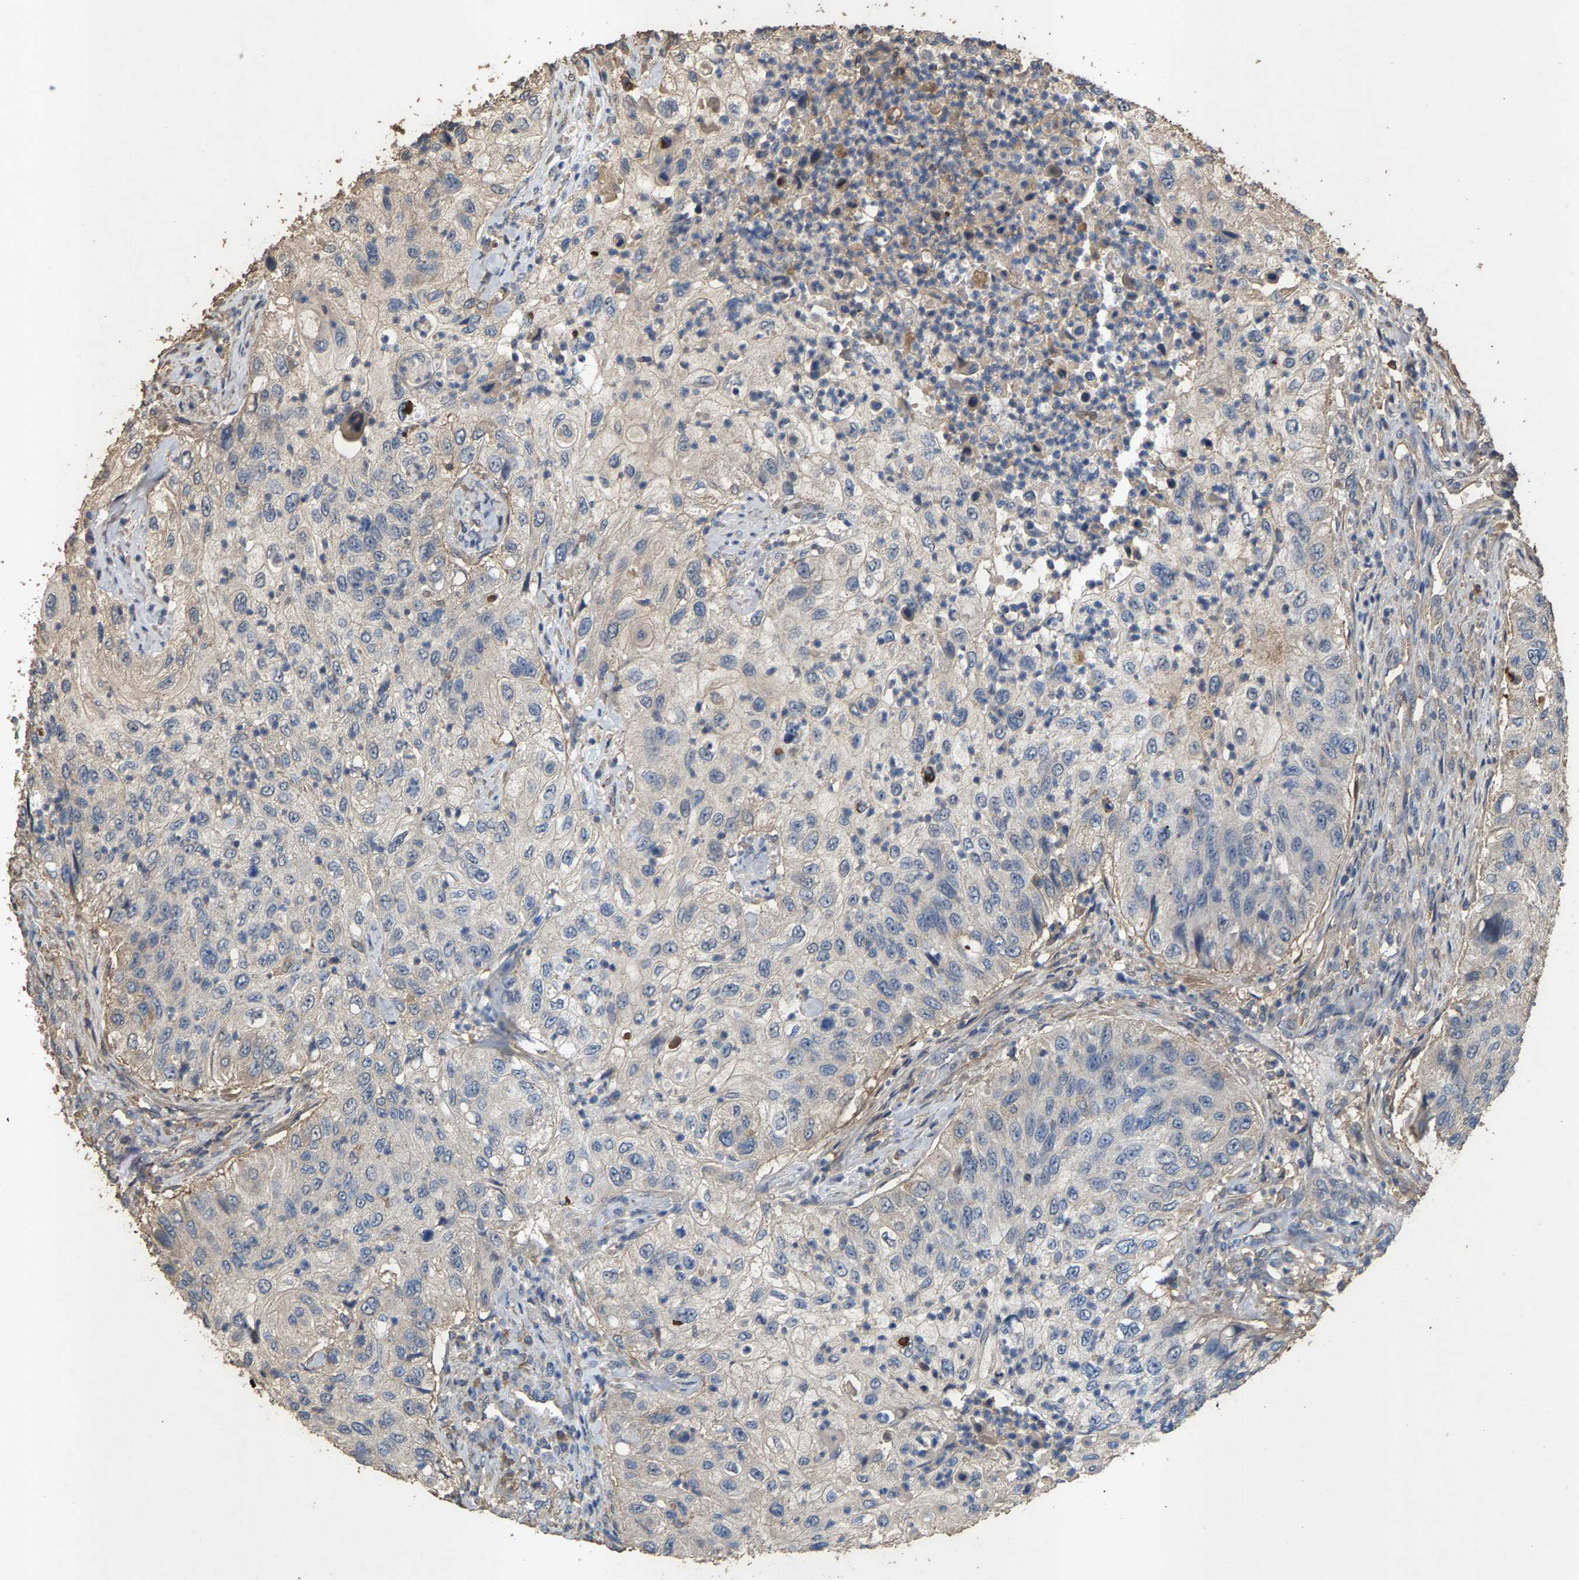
{"staining": {"intensity": "negative", "quantity": "none", "location": "none"}, "tissue": "urothelial cancer", "cell_type": "Tumor cells", "image_type": "cancer", "snomed": [{"axis": "morphology", "description": "Urothelial carcinoma, High grade"}, {"axis": "topography", "description": "Urinary bladder"}], "caption": "Urothelial cancer stained for a protein using IHC reveals no expression tumor cells.", "gene": "HTRA3", "patient": {"sex": "female", "age": 60}}